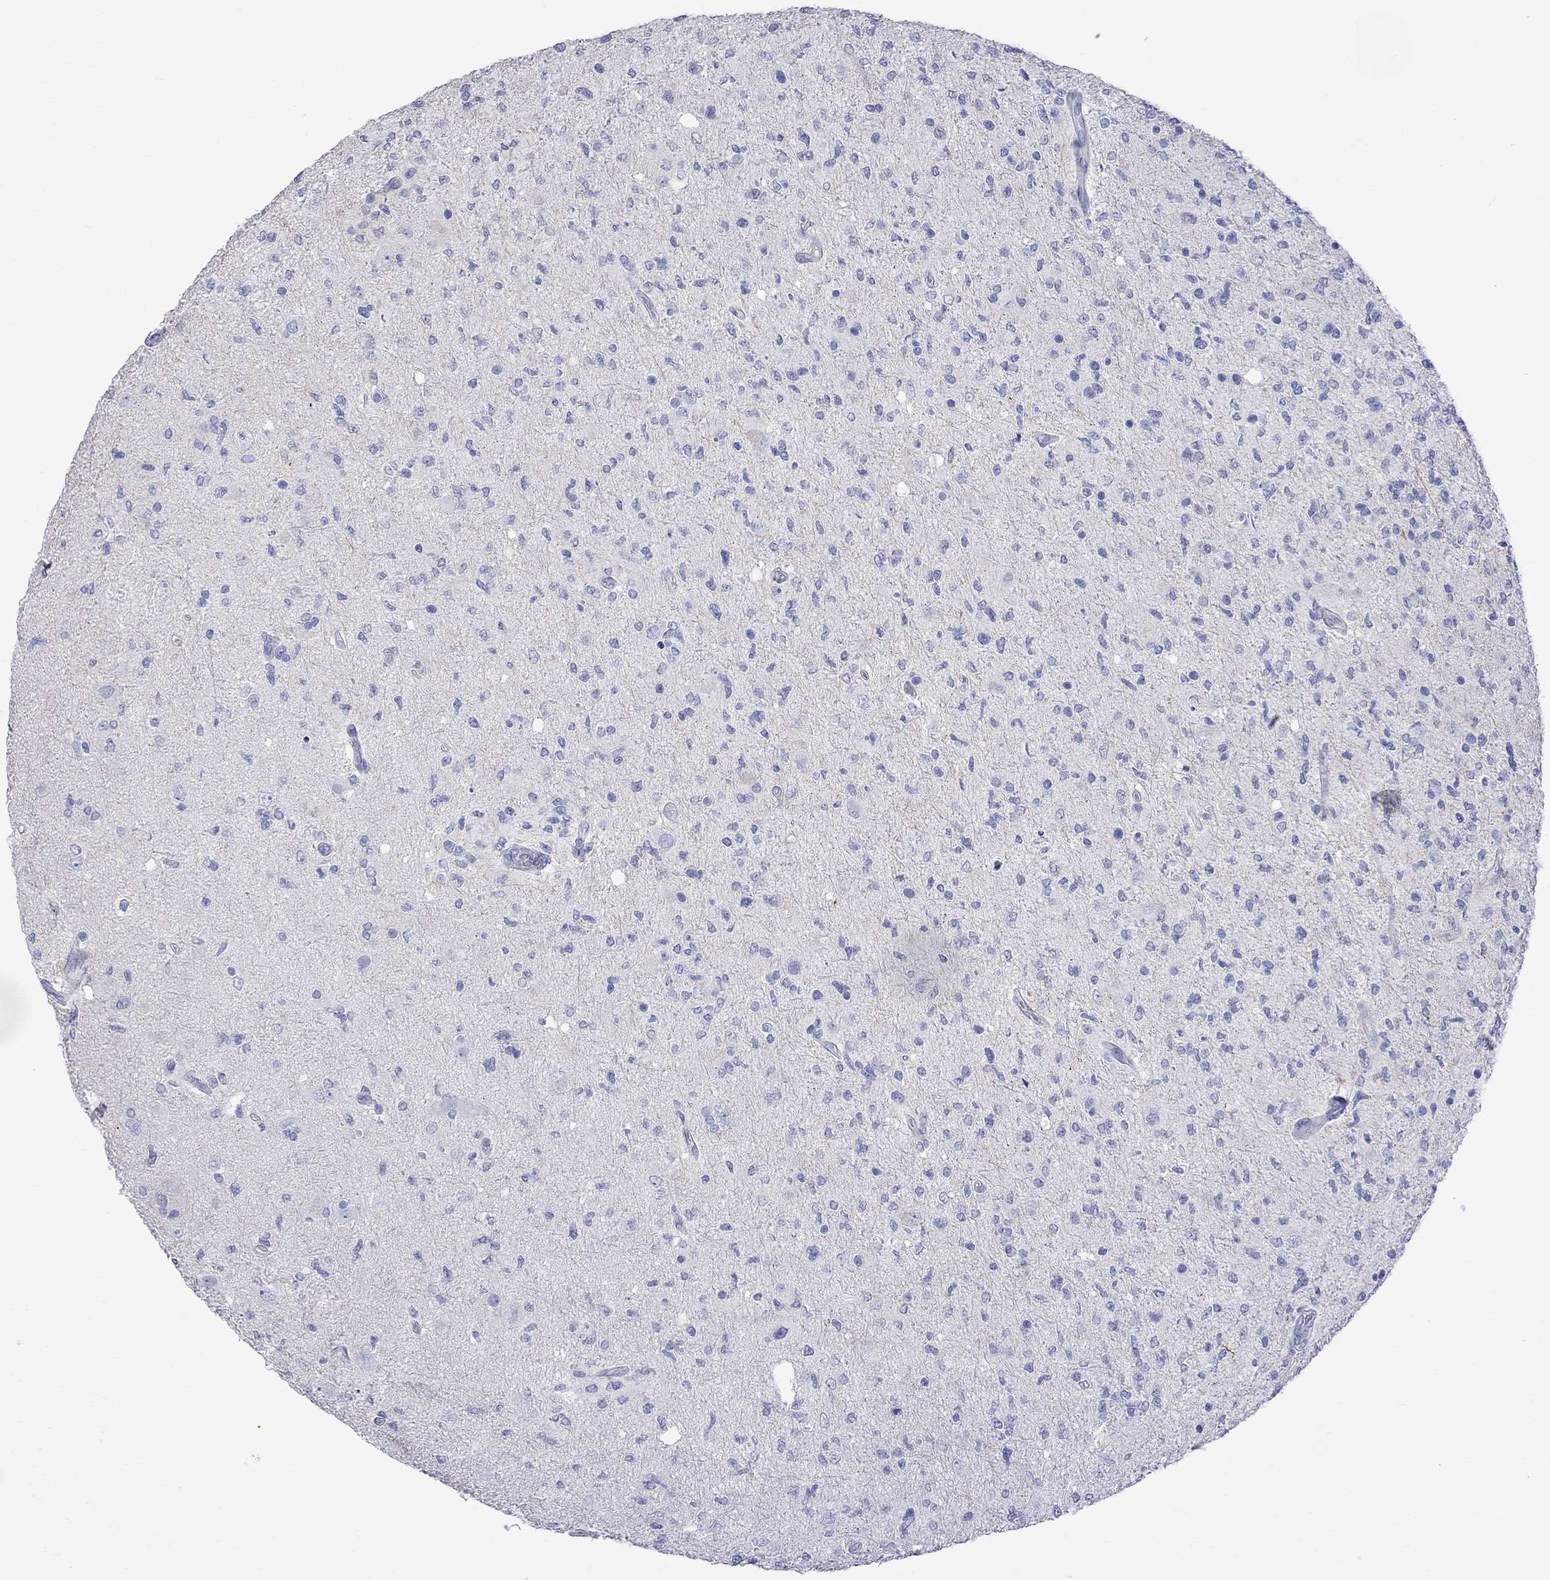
{"staining": {"intensity": "negative", "quantity": "none", "location": "none"}, "tissue": "glioma", "cell_type": "Tumor cells", "image_type": "cancer", "snomed": [{"axis": "morphology", "description": "Glioma, malignant, High grade"}, {"axis": "topography", "description": "Cerebral cortex"}], "caption": "This is an immunohistochemistry (IHC) photomicrograph of high-grade glioma (malignant). There is no staining in tumor cells.", "gene": "S100A3", "patient": {"sex": "male", "age": 70}}